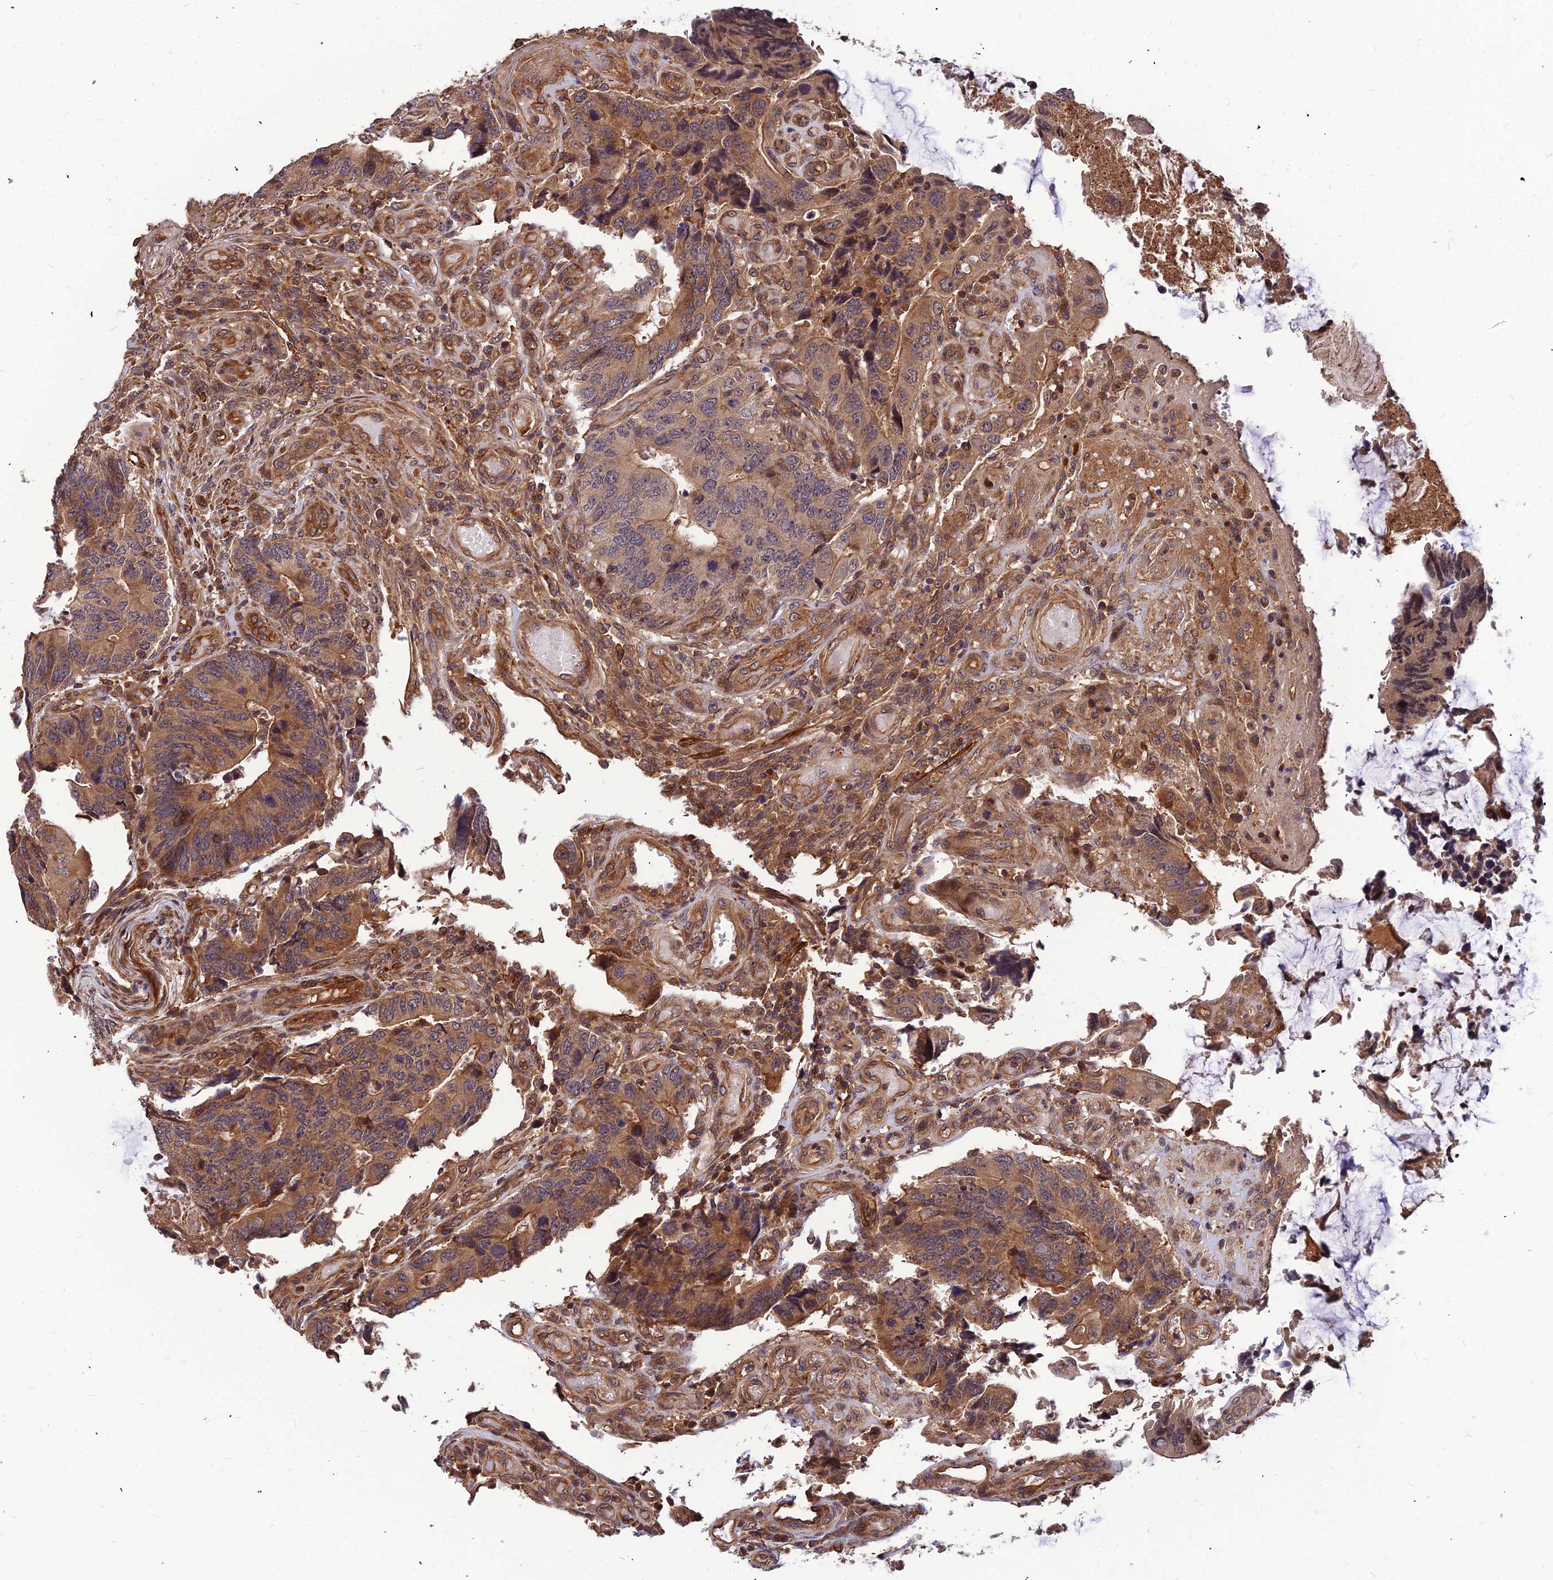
{"staining": {"intensity": "moderate", "quantity": ">75%", "location": "cytoplasmic/membranous"}, "tissue": "colorectal cancer", "cell_type": "Tumor cells", "image_type": "cancer", "snomed": [{"axis": "morphology", "description": "Adenocarcinoma, NOS"}, {"axis": "topography", "description": "Colon"}], "caption": "IHC of human adenocarcinoma (colorectal) exhibits medium levels of moderate cytoplasmic/membranous expression in approximately >75% of tumor cells.", "gene": "ZNF467", "patient": {"sex": "male", "age": 87}}